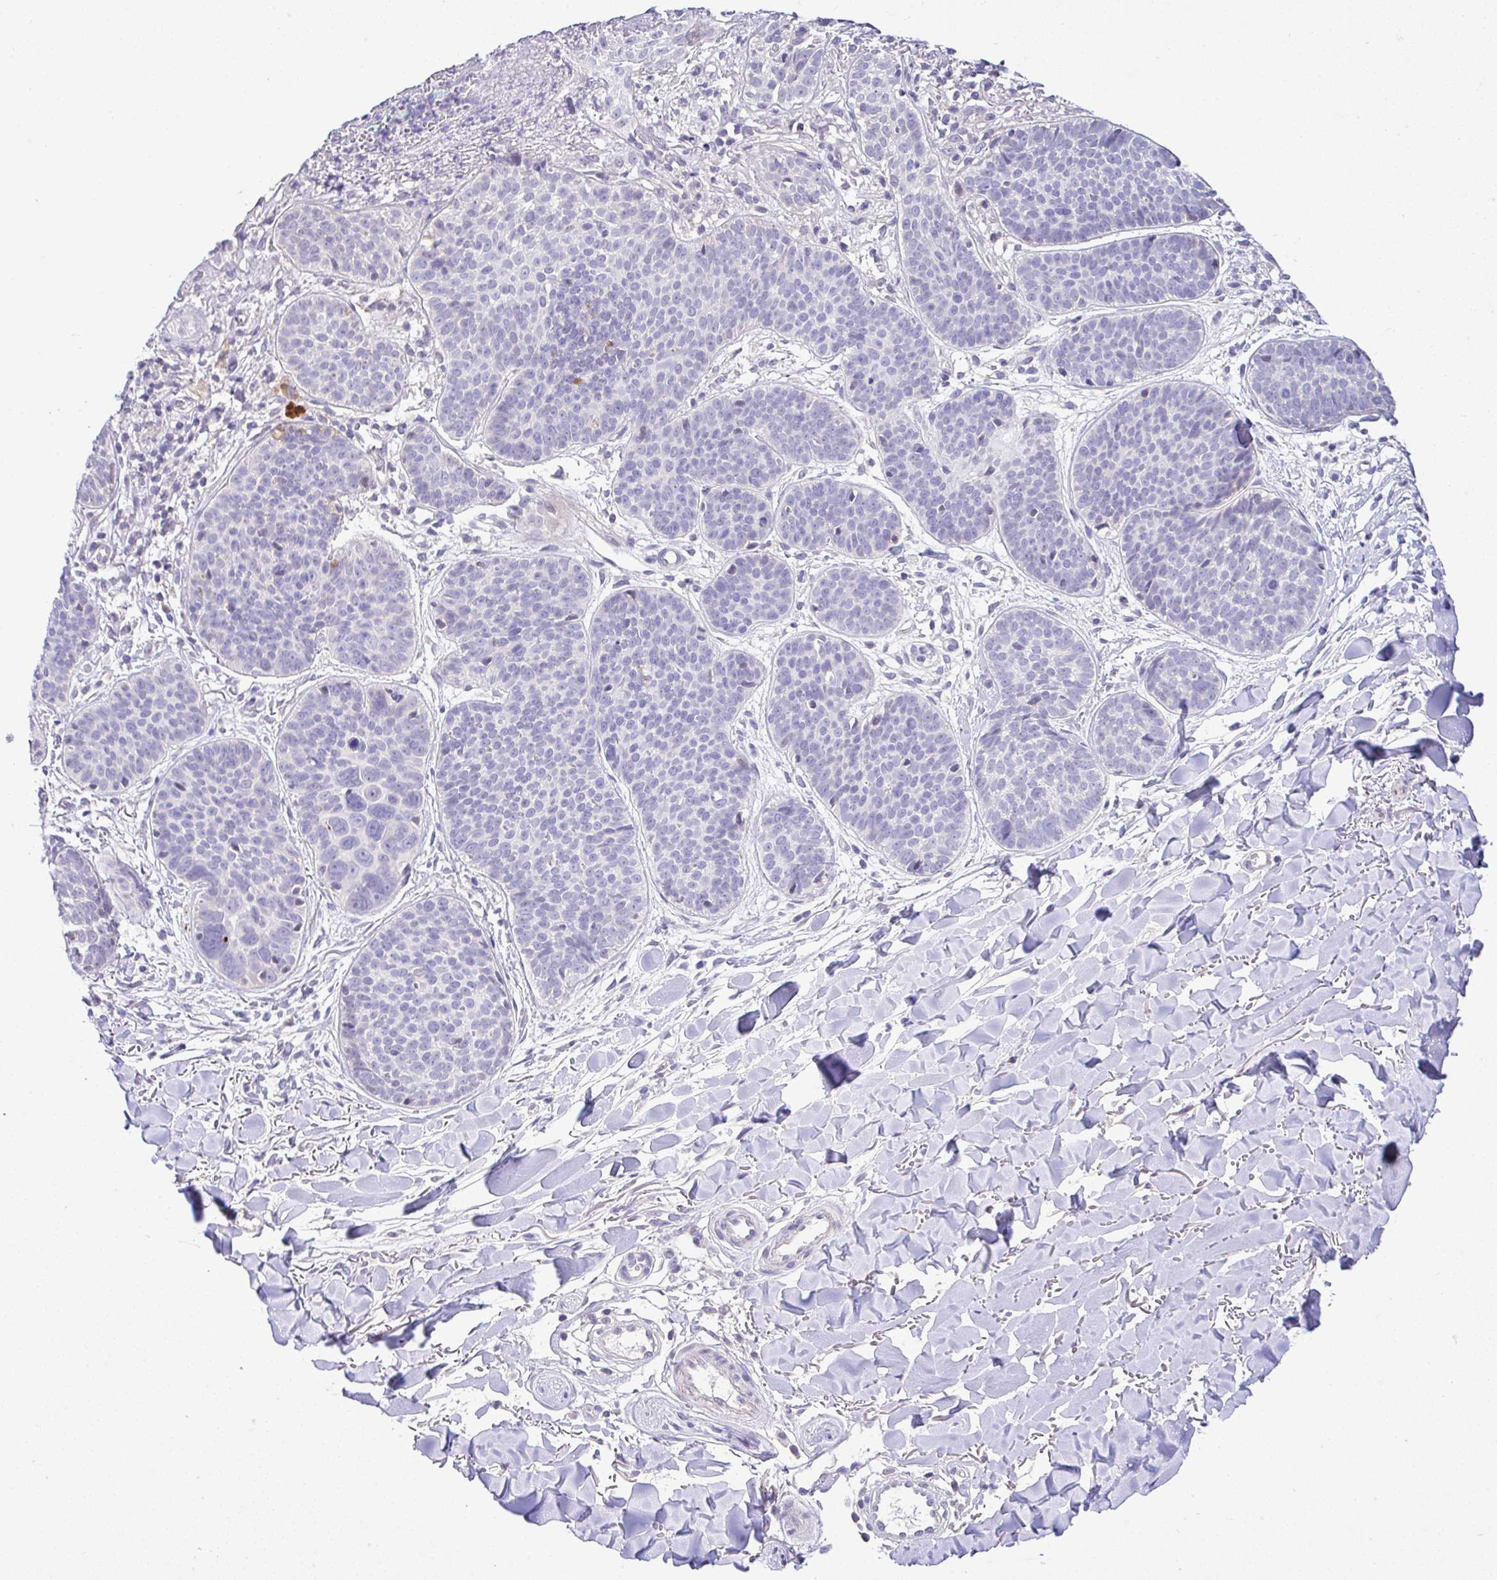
{"staining": {"intensity": "negative", "quantity": "none", "location": "none"}, "tissue": "skin cancer", "cell_type": "Tumor cells", "image_type": "cancer", "snomed": [{"axis": "morphology", "description": "Basal cell carcinoma"}, {"axis": "topography", "description": "Skin"}, {"axis": "topography", "description": "Skin of neck"}, {"axis": "topography", "description": "Skin of shoulder"}, {"axis": "topography", "description": "Skin of back"}], "caption": "An image of basal cell carcinoma (skin) stained for a protein exhibits no brown staining in tumor cells.", "gene": "CTU1", "patient": {"sex": "male", "age": 80}}